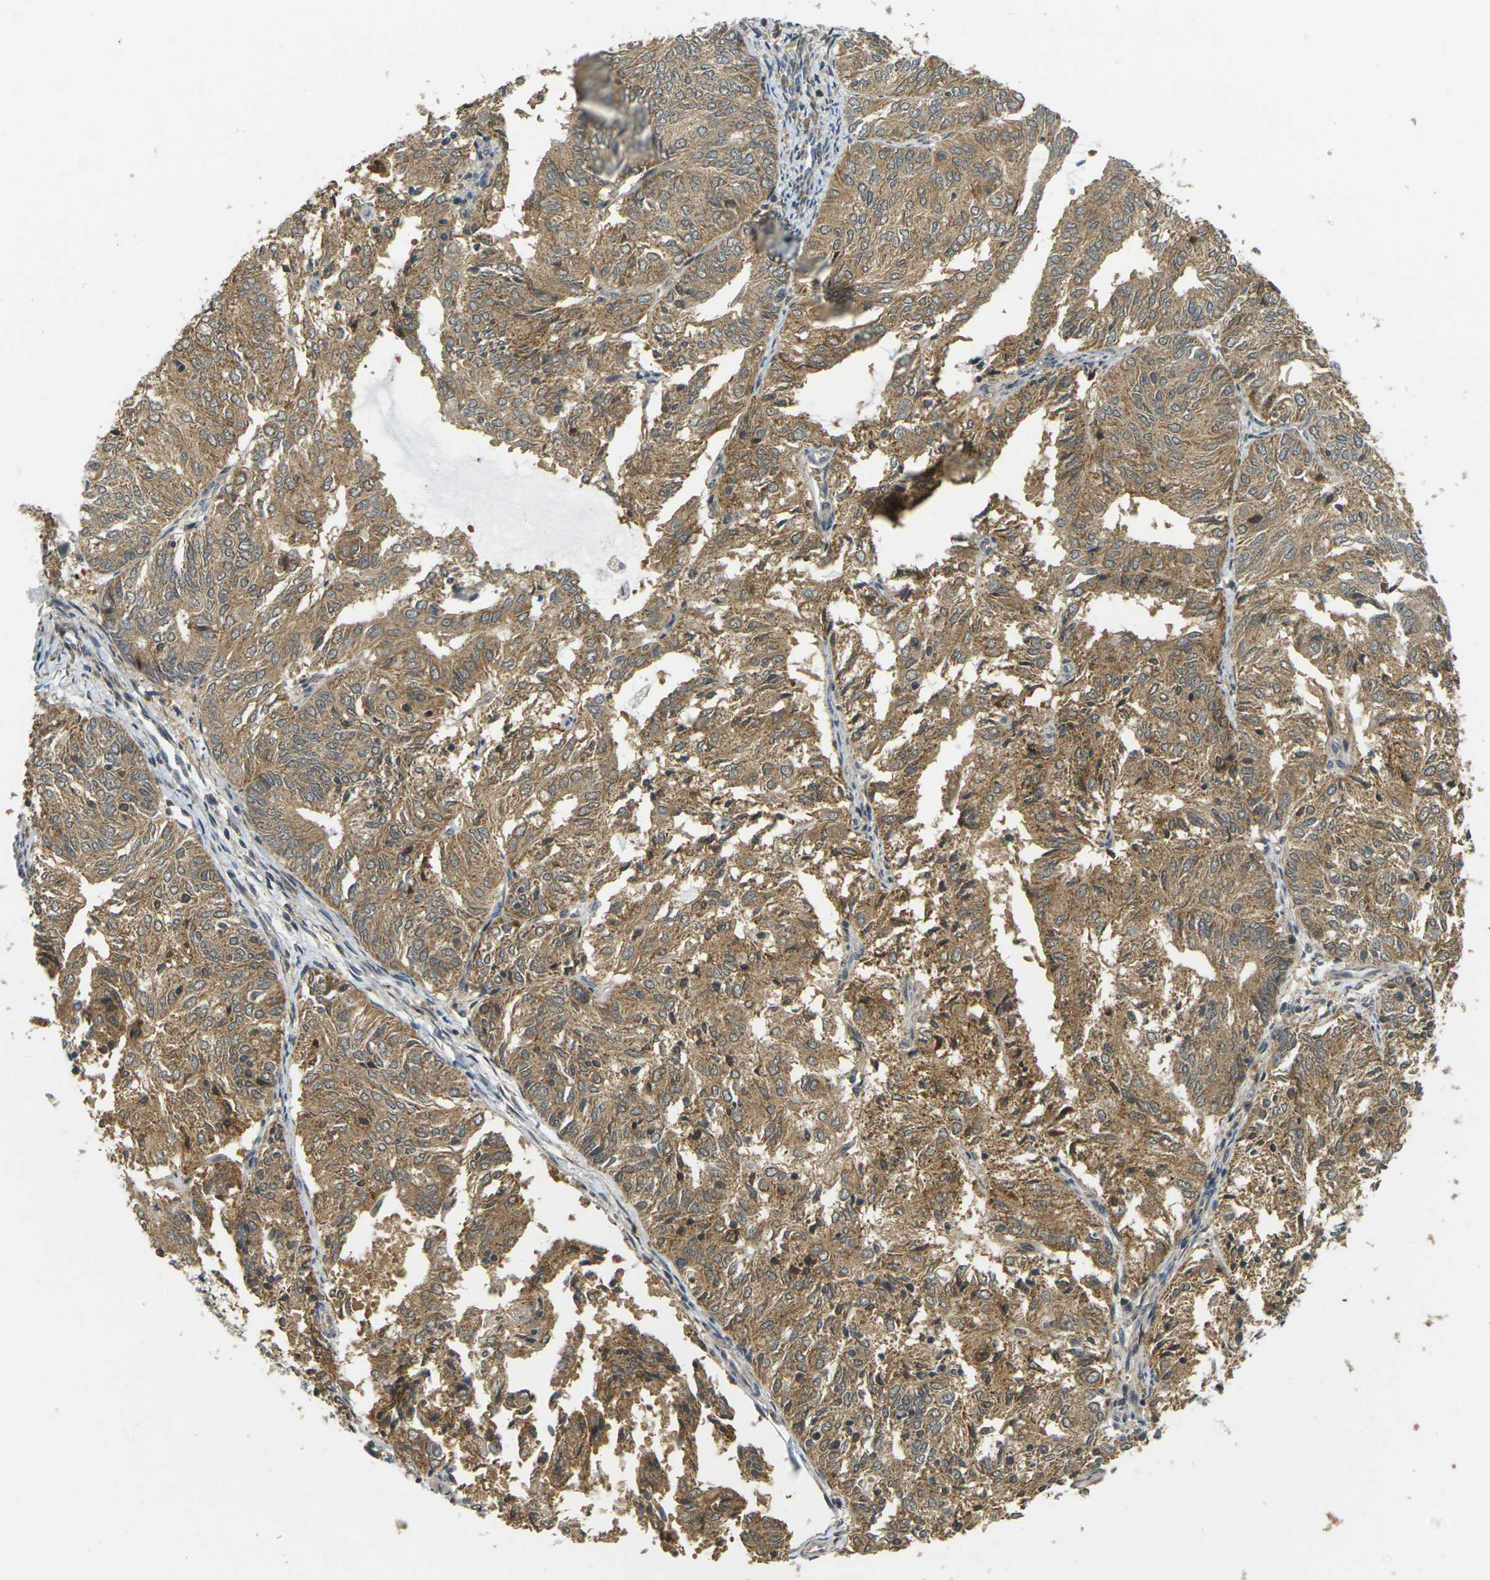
{"staining": {"intensity": "moderate", "quantity": ">75%", "location": "cytoplasmic/membranous"}, "tissue": "endometrial cancer", "cell_type": "Tumor cells", "image_type": "cancer", "snomed": [{"axis": "morphology", "description": "Adenocarcinoma, NOS"}, {"axis": "topography", "description": "Uterus"}], "caption": "Immunohistochemical staining of human endometrial adenocarcinoma reveals medium levels of moderate cytoplasmic/membranous protein positivity in approximately >75% of tumor cells.", "gene": "KLHL8", "patient": {"sex": "female", "age": 60}}